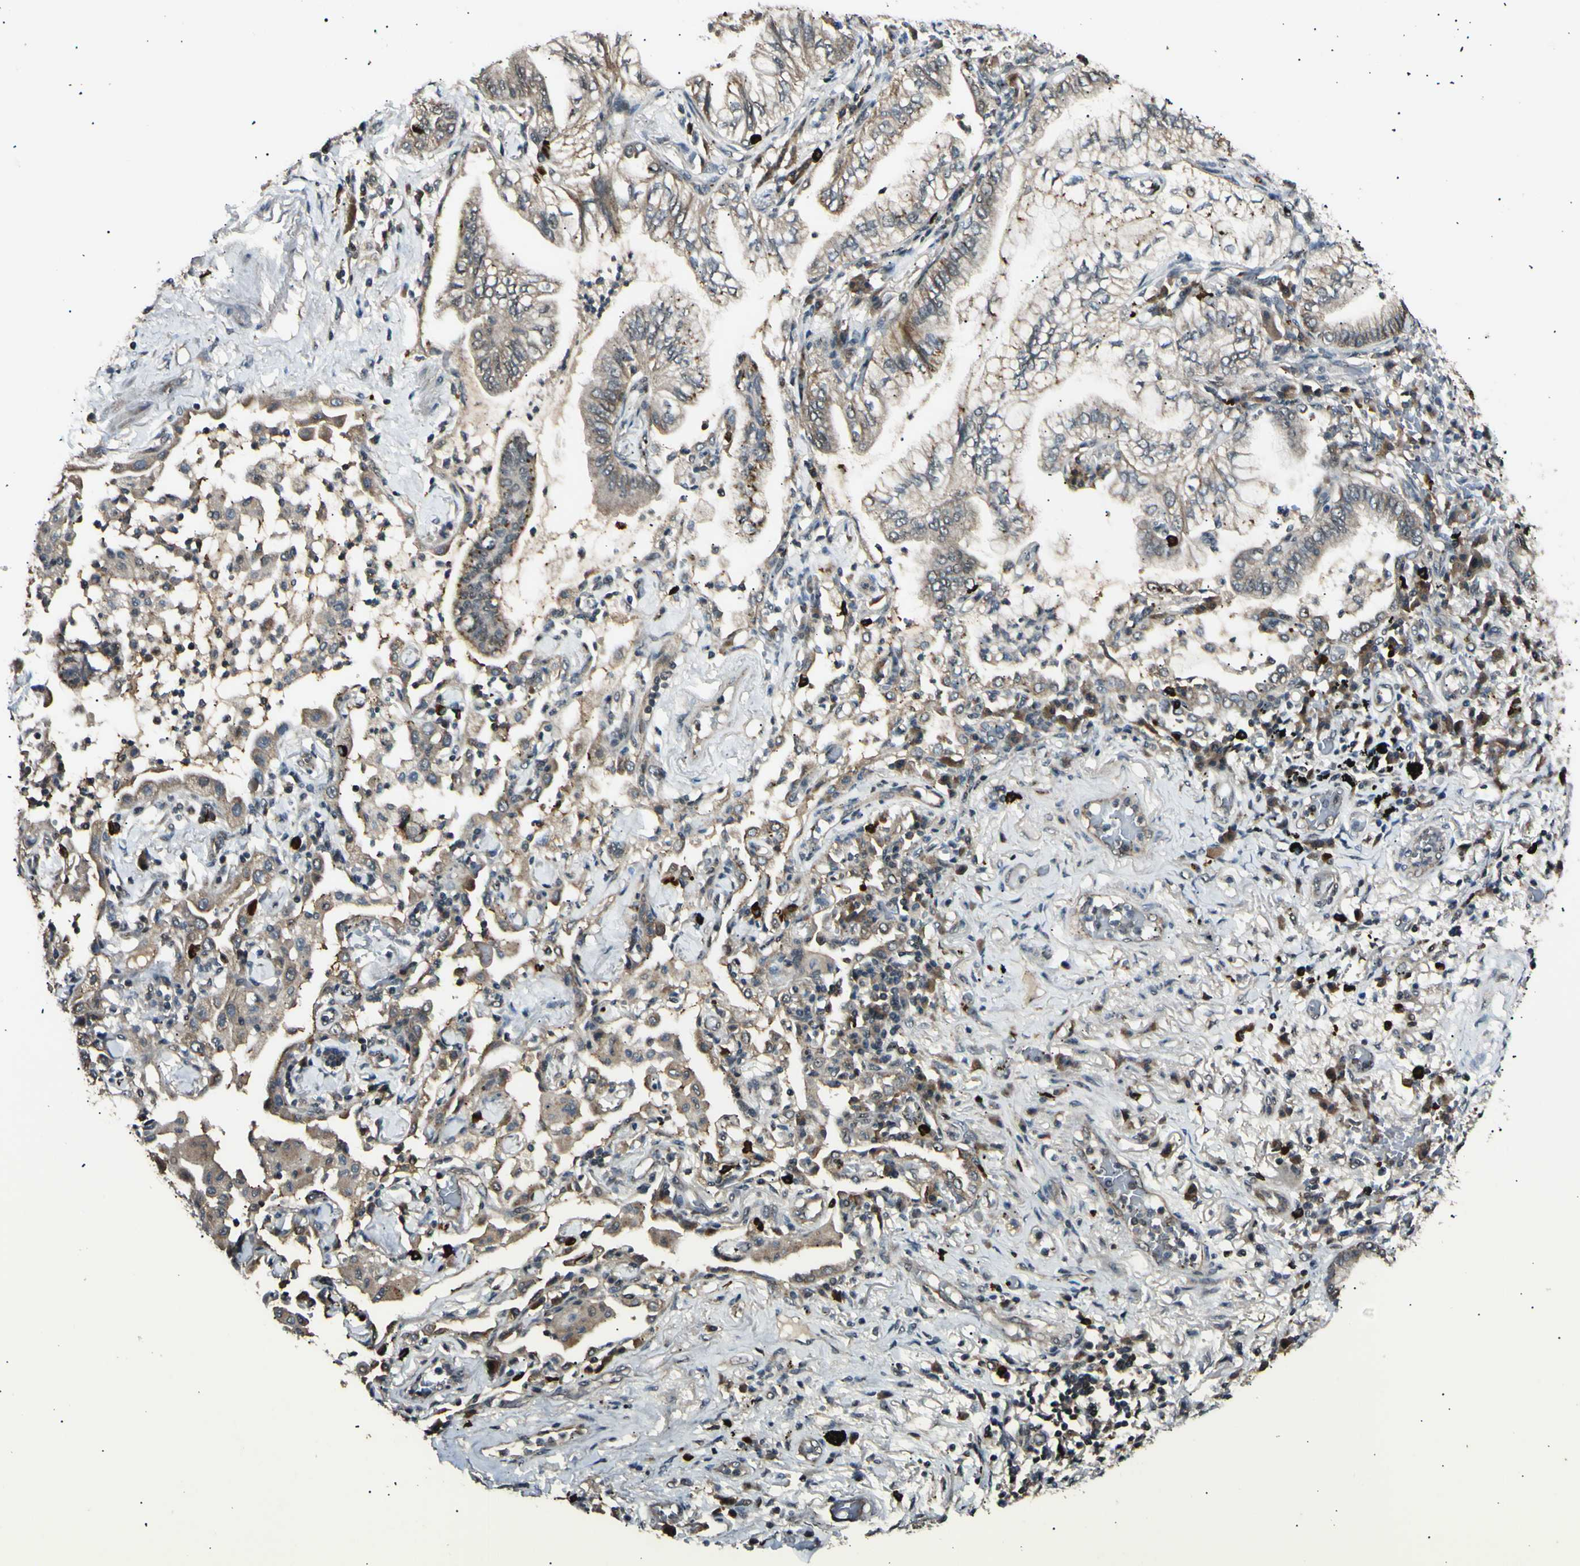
{"staining": {"intensity": "weak", "quantity": "25%-75%", "location": "cytoplasmic/membranous"}, "tissue": "lung cancer", "cell_type": "Tumor cells", "image_type": "cancer", "snomed": [{"axis": "morphology", "description": "Normal tissue, NOS"}, {"axis": "morphology", "description": "Adenocarcinoma, NOS"}, {"axis": "topography", "description": "Bronchus"}, {"axis": "topography", "description": "Lung"}], "caption": "Immunohistochemistry (IHC) of lung cancer reveals low levels of weak cytoplasmic/membranous staining in approximately 25%-75% of tumor cells.", "gene": "NUAK2", "patient": {"sex": "female", "age": 70}}